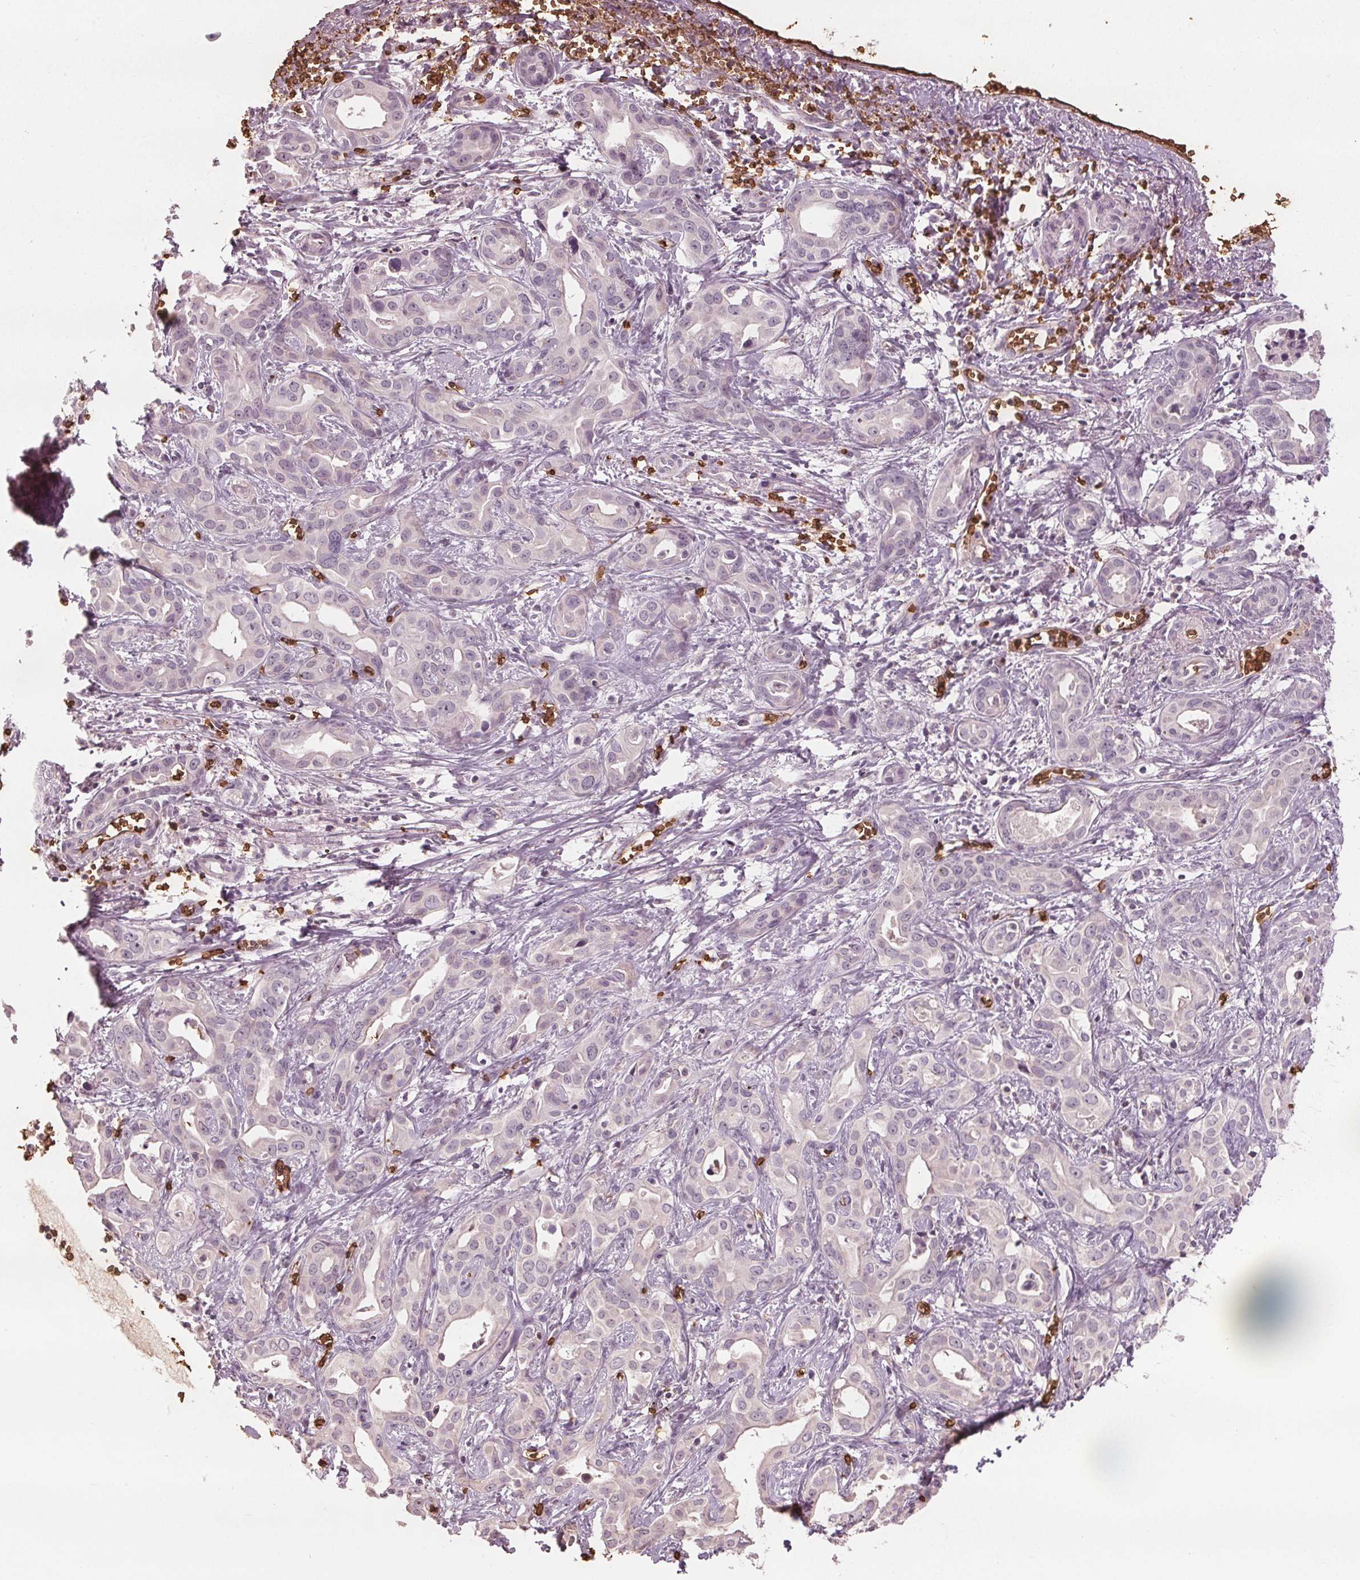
{"staining": {"intensity": "negative", "quantity": "none", "location": "none"}, "tissue": "liver cancer", "cell_type": "Tumor cells", "image_type": "cancer", "snomed": [{"axis": "morphology", "description": "Cholangiocarcinoma"}, {"axis": "topography", "description": "Liver"}], "caption": "Immunohistochemistry image of neoplastic tissue: human liver cancer stained with DAB (3,3'-diaminobenzidine) displays no significant protein staining in tumor cells.", "gene": "SLC4A1", "patient": {"sex": "female", "age": 65}}